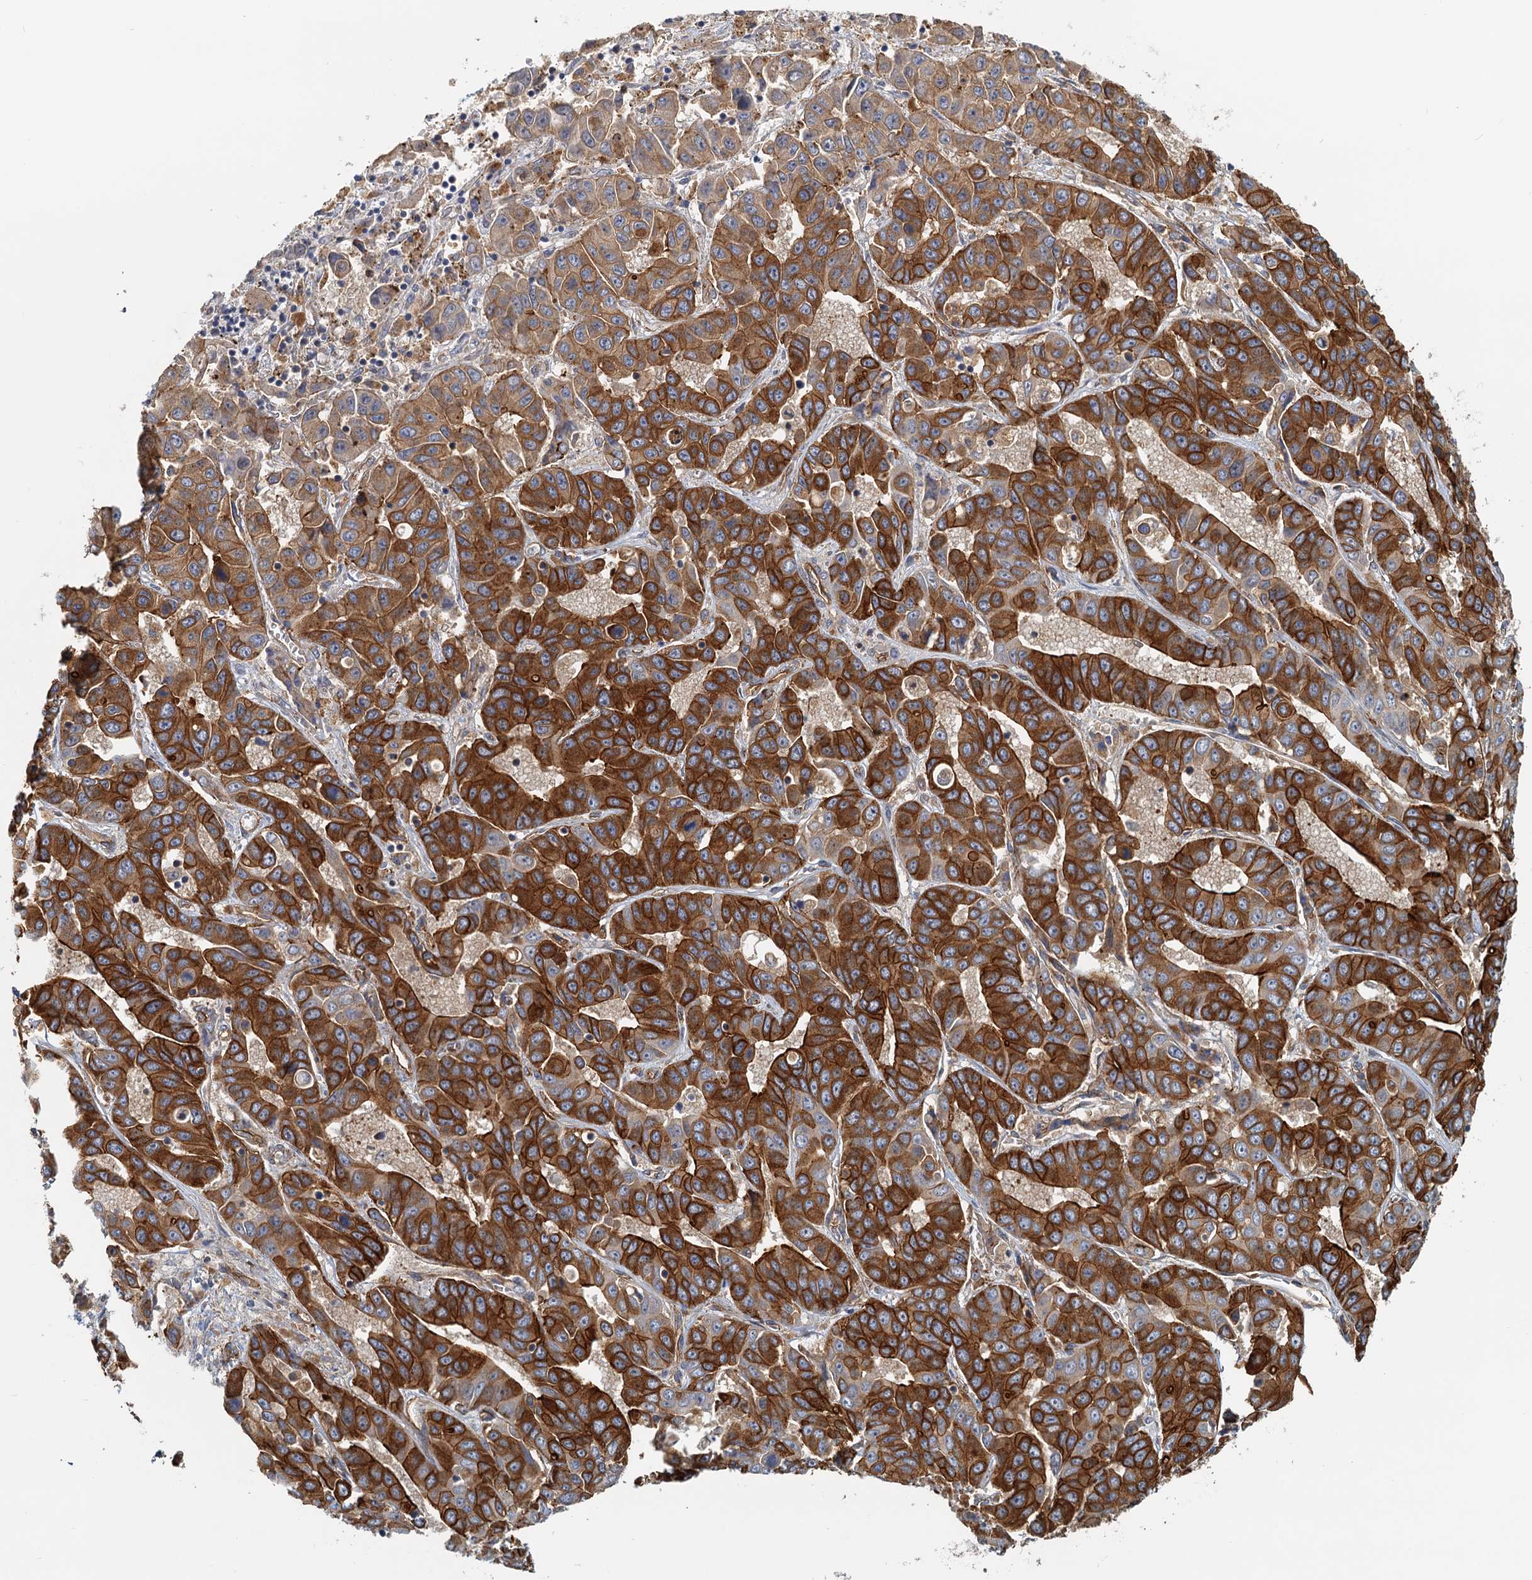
{"staining": {"intensity": "strong", "quantity": ">75%", "location": "cytoplasmic/membranous"}, "tissue": "liver cancer", "cell_type": "Tumor cells", "image_type": "cancer", "snomed": [{"axis": "morphology", "description": "Cholangiocarcinoma"}, {"axis": "topography", "description": "Liver"}], "caption": "Immunohistochemistry (IHC) of liver cancer shows high levels of strong cytoplasmic/membranous expression in approximately >75% of tumor cells. The staining was performed using DAB, with brown indicating positive protein expression. Nuclei are stained blue with hematoxylin.", "gene": "NIPAL3", "patient": {"sex": "female", "age": 52}}